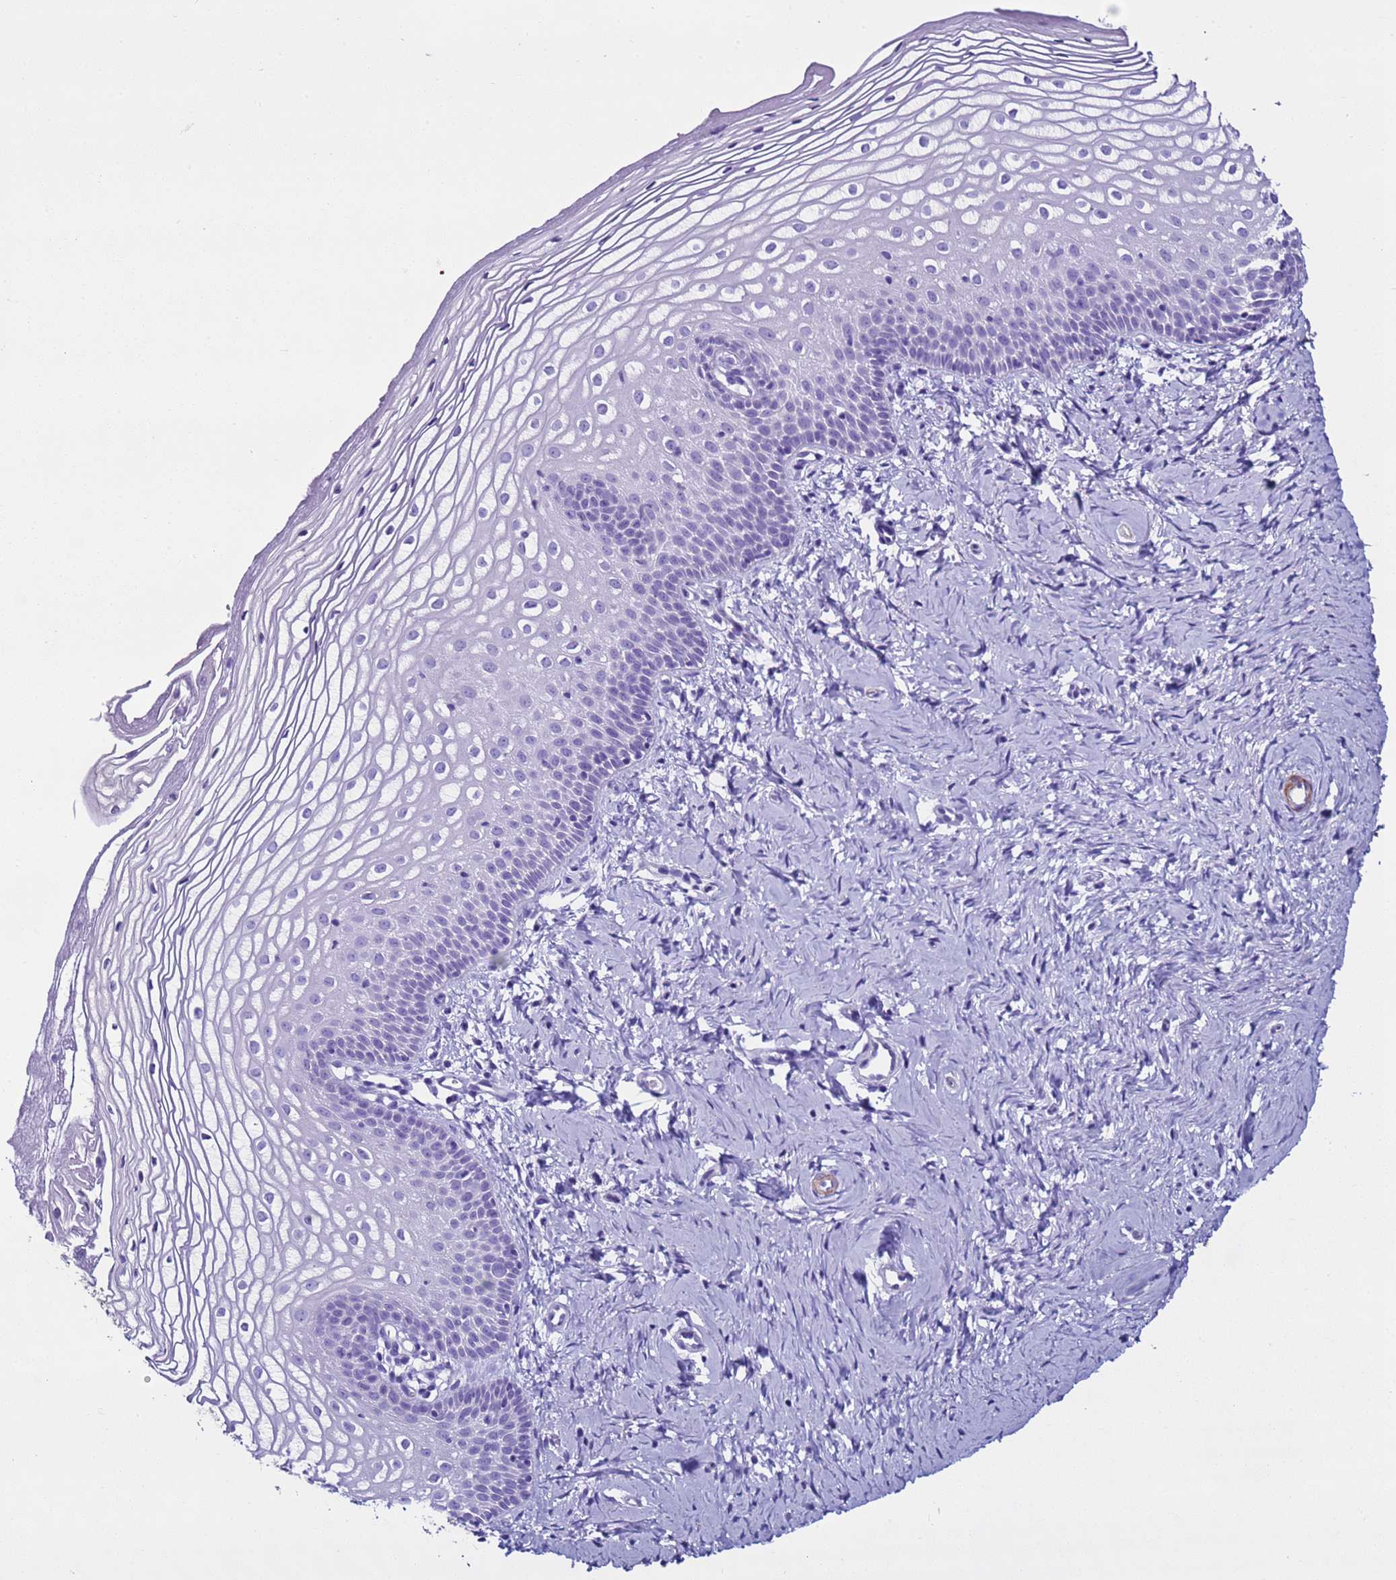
{"staining": {"intensity": "negative", "quantity": "none", "location": "none"}, "tissue": "vagina", "cell_type": "Squamous epithelial cells", "image_type": "normal", "snomed": [{"axis": "morphology", "description": "Normal tissue, NOS"}, {"axis": "topography", "description": "Vagina"}], "caption": "The IHC image has no significant positivity in squamous epithelial cells of vagina. Brightfield microscopy of immunohistochemistry (IHC) stained with DAB (brown) and hematoxylin (blue), captured at high magnification.", "gene": "LCMT1", "patient": {"sex": "female", "age": 56}}